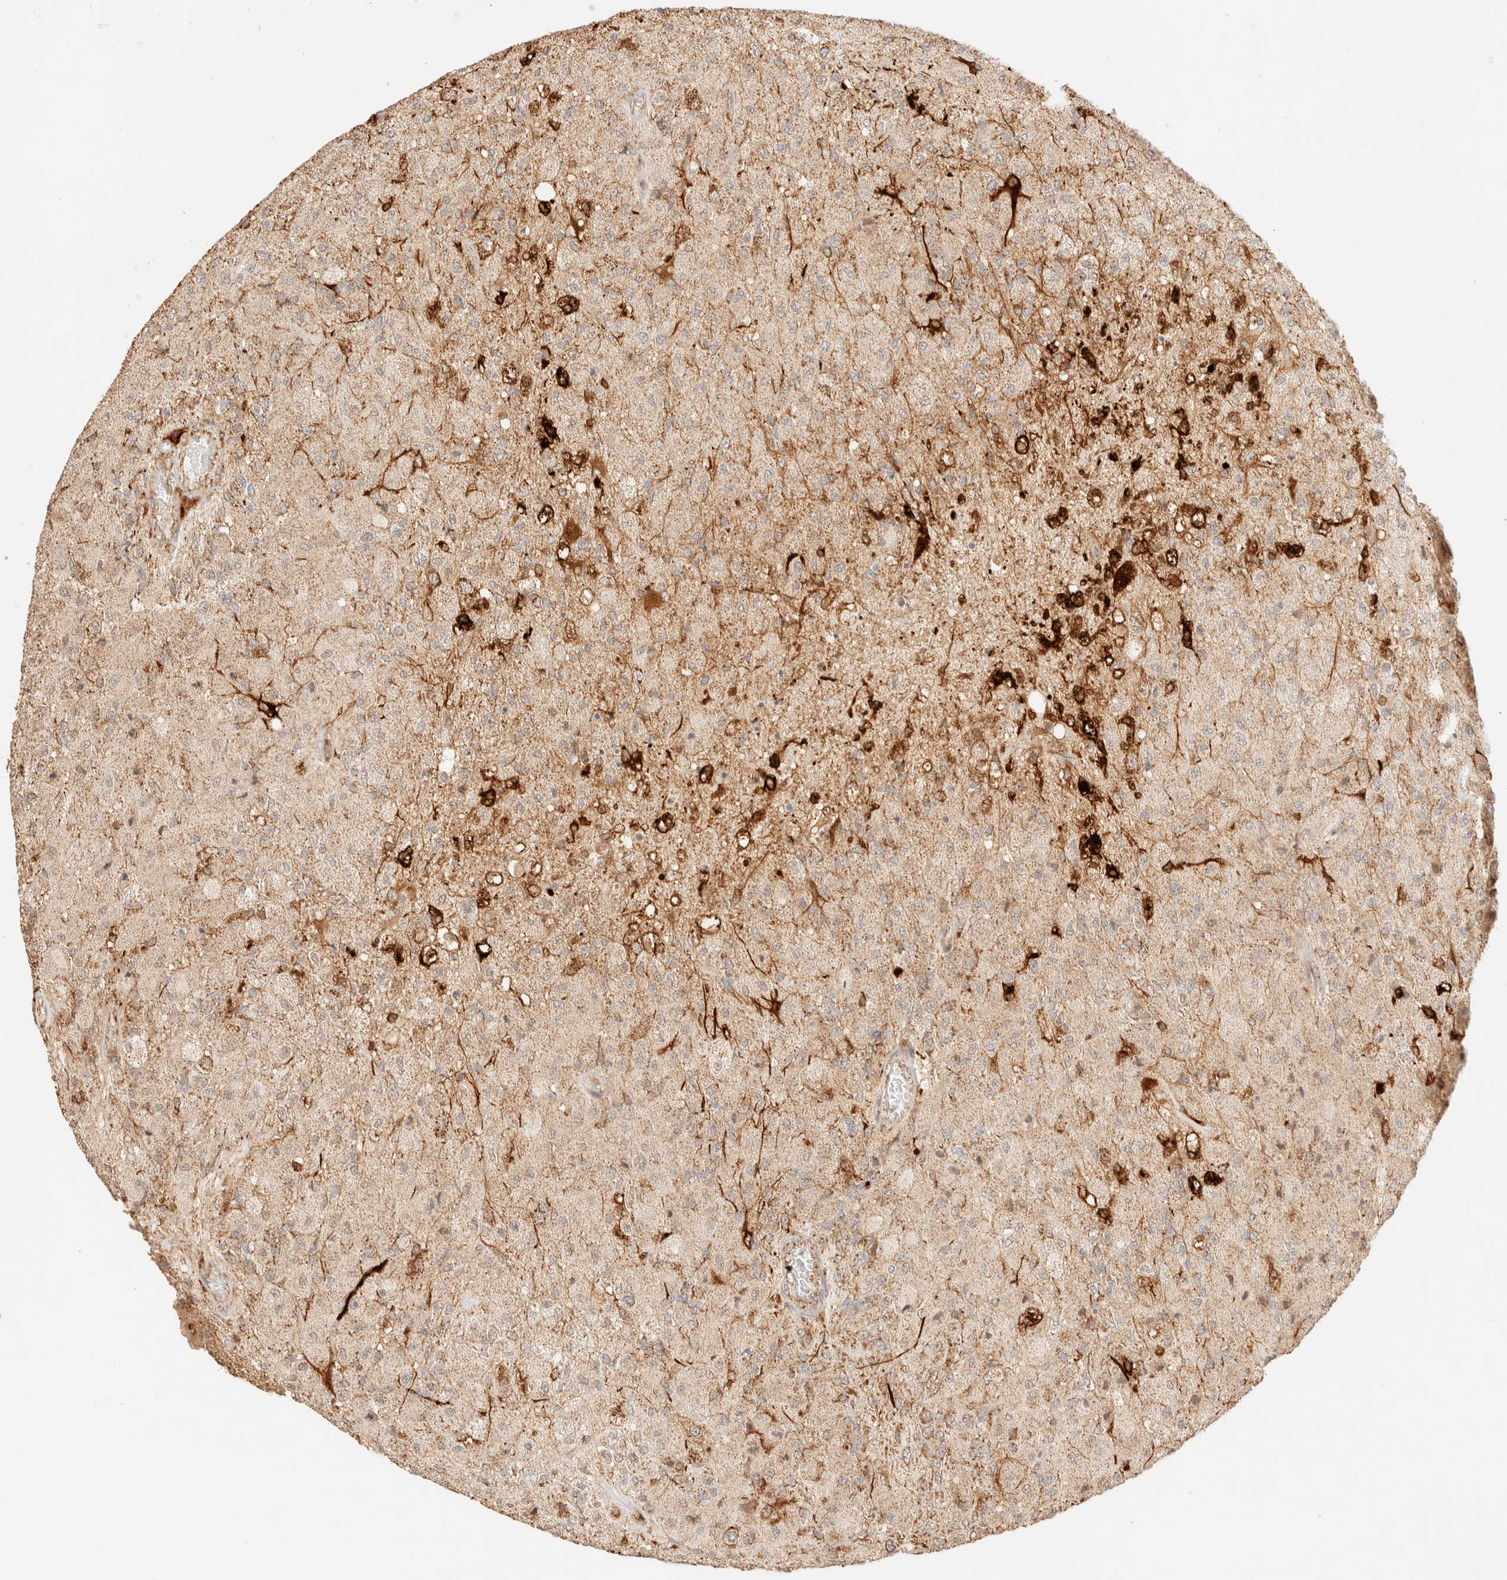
{"staining": {"intensity": "weak", "quantity": ">75%", "location": "cytoplasmic/membranous"}, "tissue": "glioma", "cell_type": "Tumor cells", "image_type": "cancer", "snomed": [{"axis": "morphology", "description": "Normal tissue, NOS"}, {"axis": "morphology", "description": "Glioma, malignant, High grade"}, {"axis": "topography", "description": "Cerebral cortex"}], "caption": "A brown stain labels weak cytoplasmic/membranous positivity of a protein in glioma tumor cells. The protein of interest is stained brown, and the nuclei are stained in blue (DAB IHC with brightfield microscopy, high magnification).", "gene": "TACO1", "patient": {"sex": "male", "age": 77}}